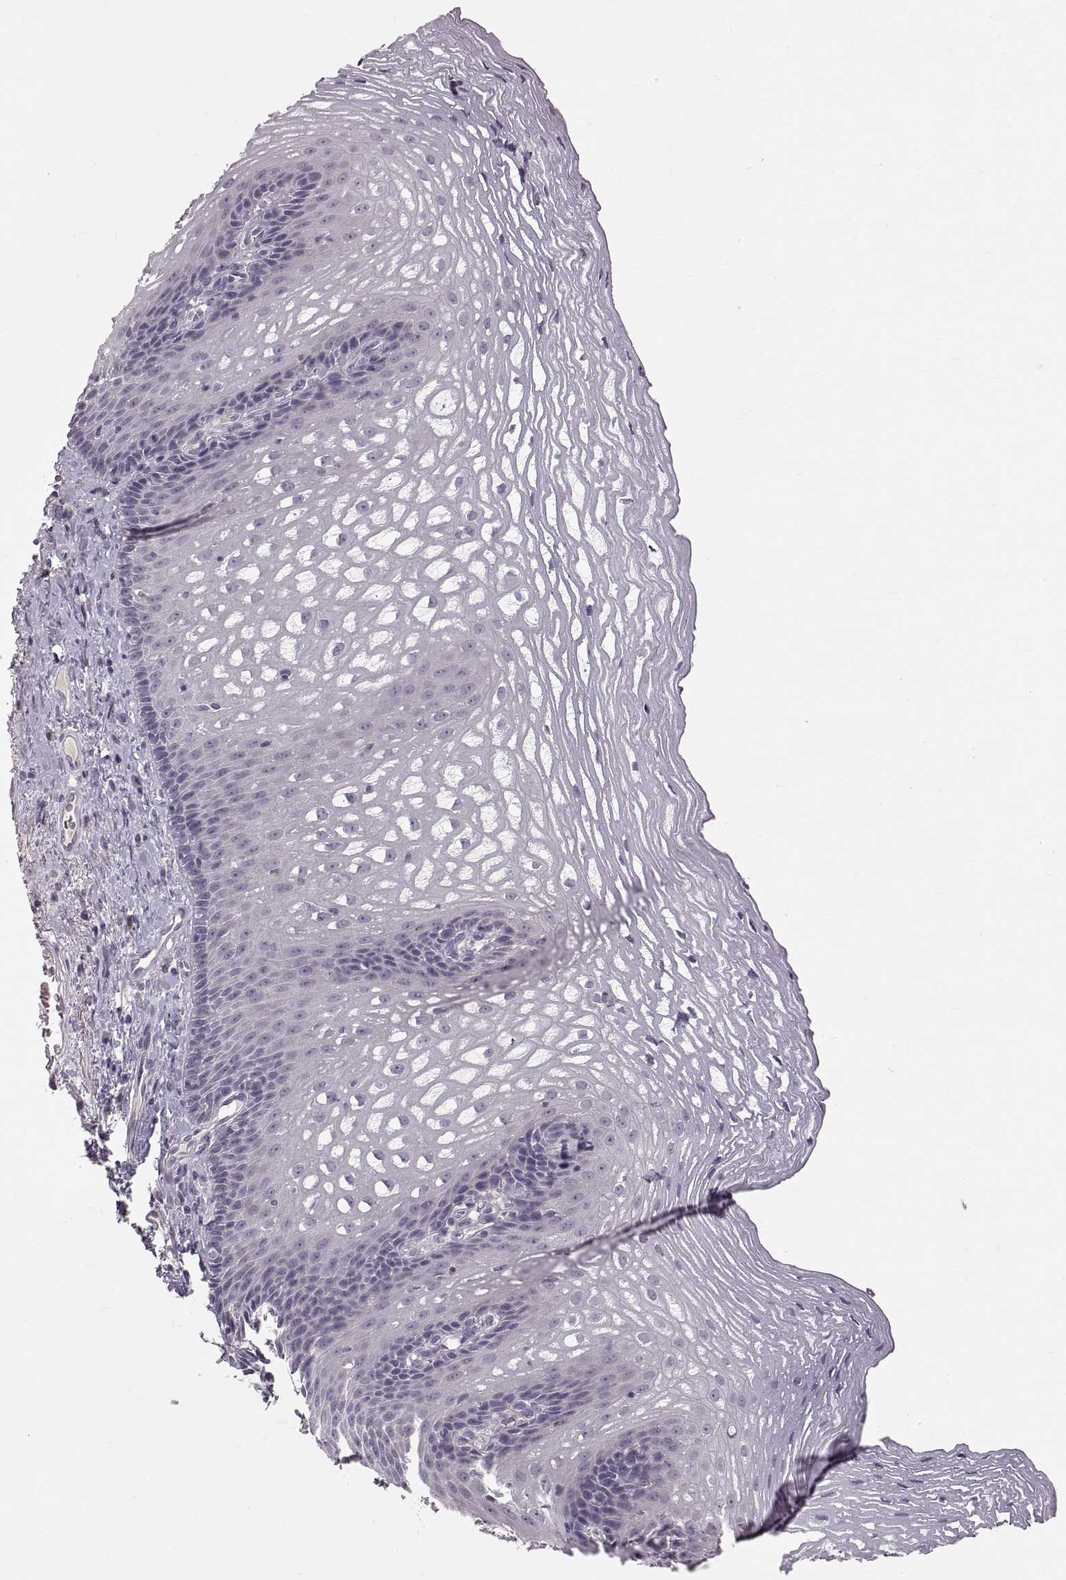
{"staining": {"intensity": "negative", "quantity": "none", "location": "none"}, "tissue": "esophagus", "cell_type": "Squamous epithelial cells", "image_type": "normal", "snomed": [{"axis": "morphology", "description": "Normal tissue, NOS"}, {"axis": "topography", "description": "Esophagus"}], "caption": "Immunohistochemical staining of normal human esophagus displays no significant staining in squamous epithelial cells.", "gene": "CDH2", "patient": {"sex": "male", "age": 76}}